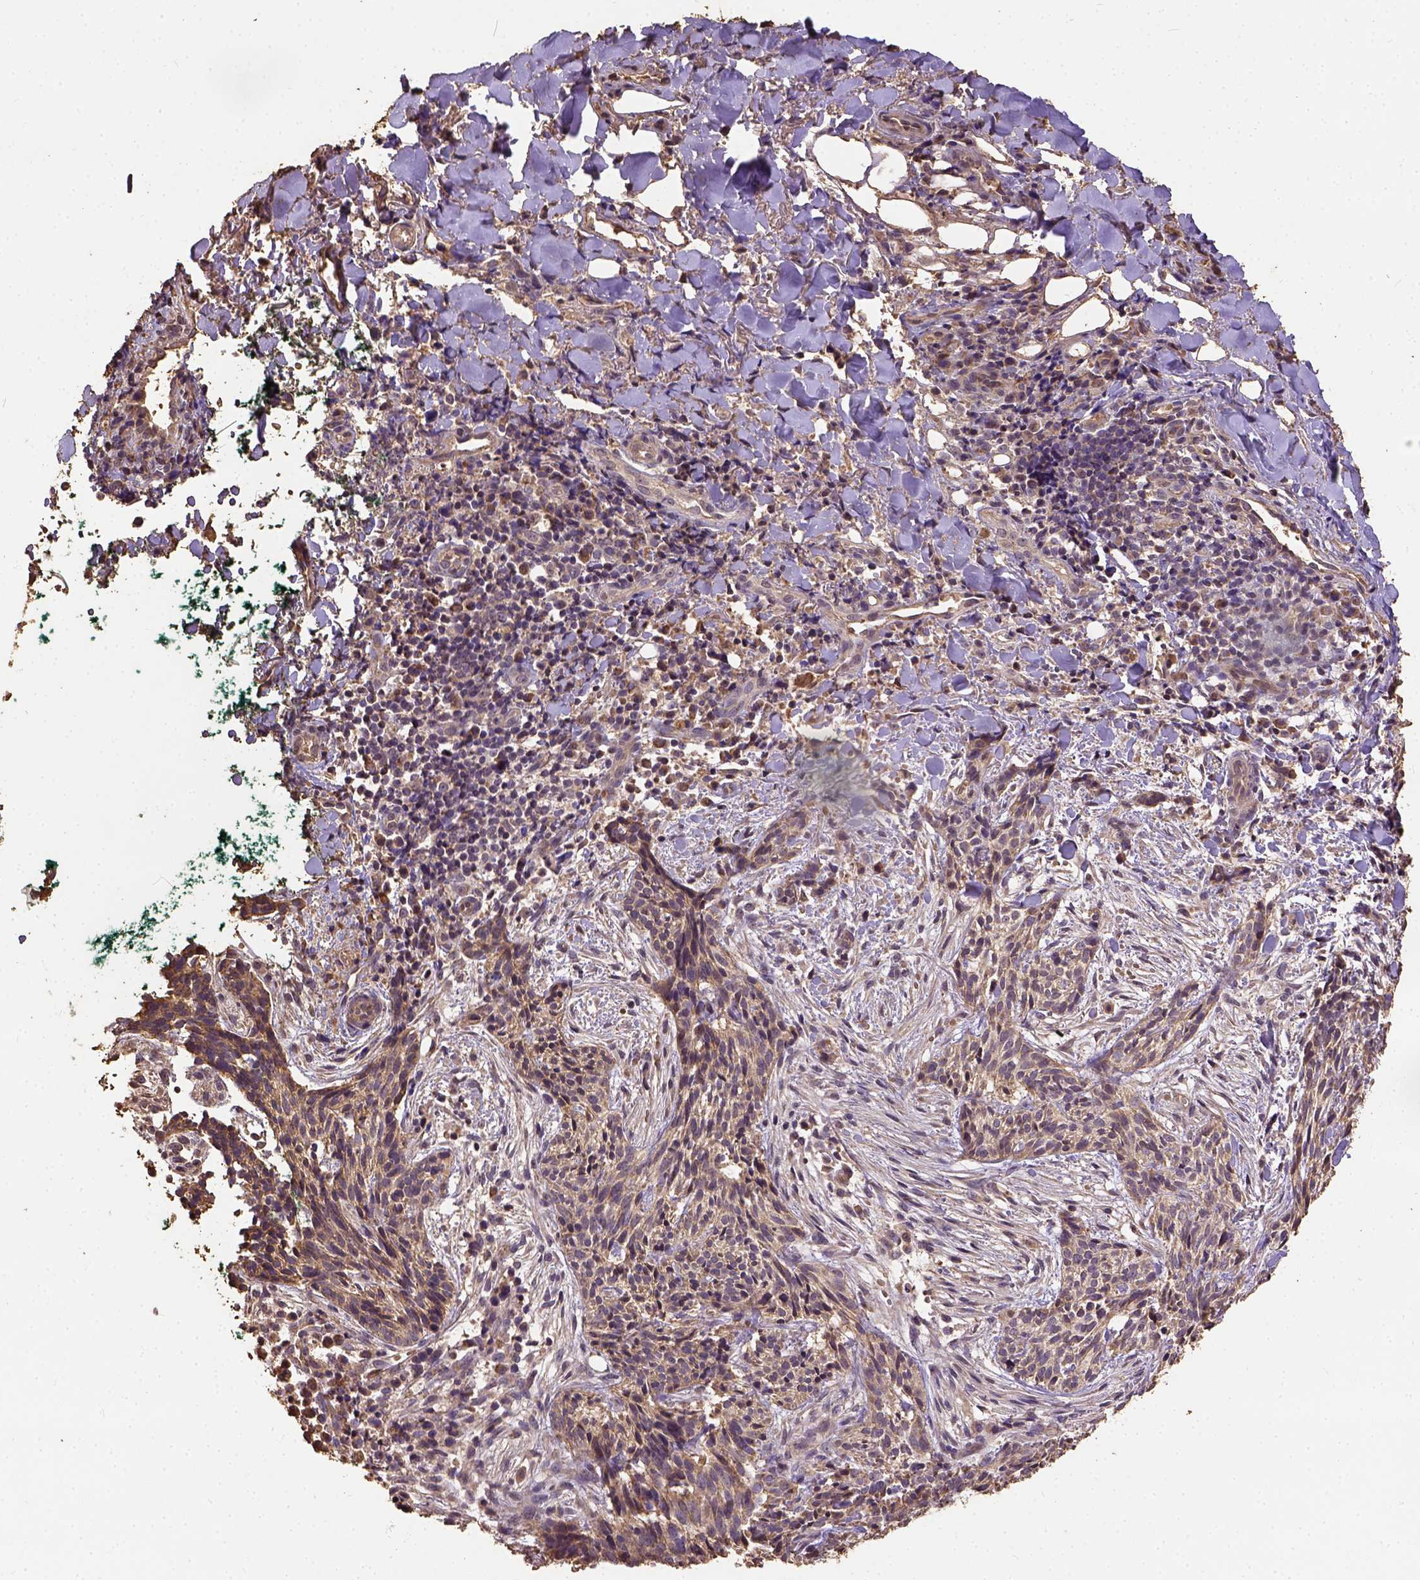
{"staining": {"intensity": "moderate", "quantity": "25%-75%", "location": "cytoplasmic/membranous"}, "tissue": "skin cancer", "cell_type": "Tumor cells", "image_type": "cancer", "snomed": [{"axis": "morphology", "description": "Basal cell carcinoma"}, {"axis": "topography", "description": "Skin"}], "caption": "This histopathology image reveals skin cancer (basal cell carcinoma) stained with immunohistochemistry (IHC) to label a protein in brown. The cytoplasmic/membranous of tumor cells show moderate positivity for the protein. Nuclei are counter-stained blue.", "gene": "ATP1B3", "patient": {"sex": "male", "age": 71}}